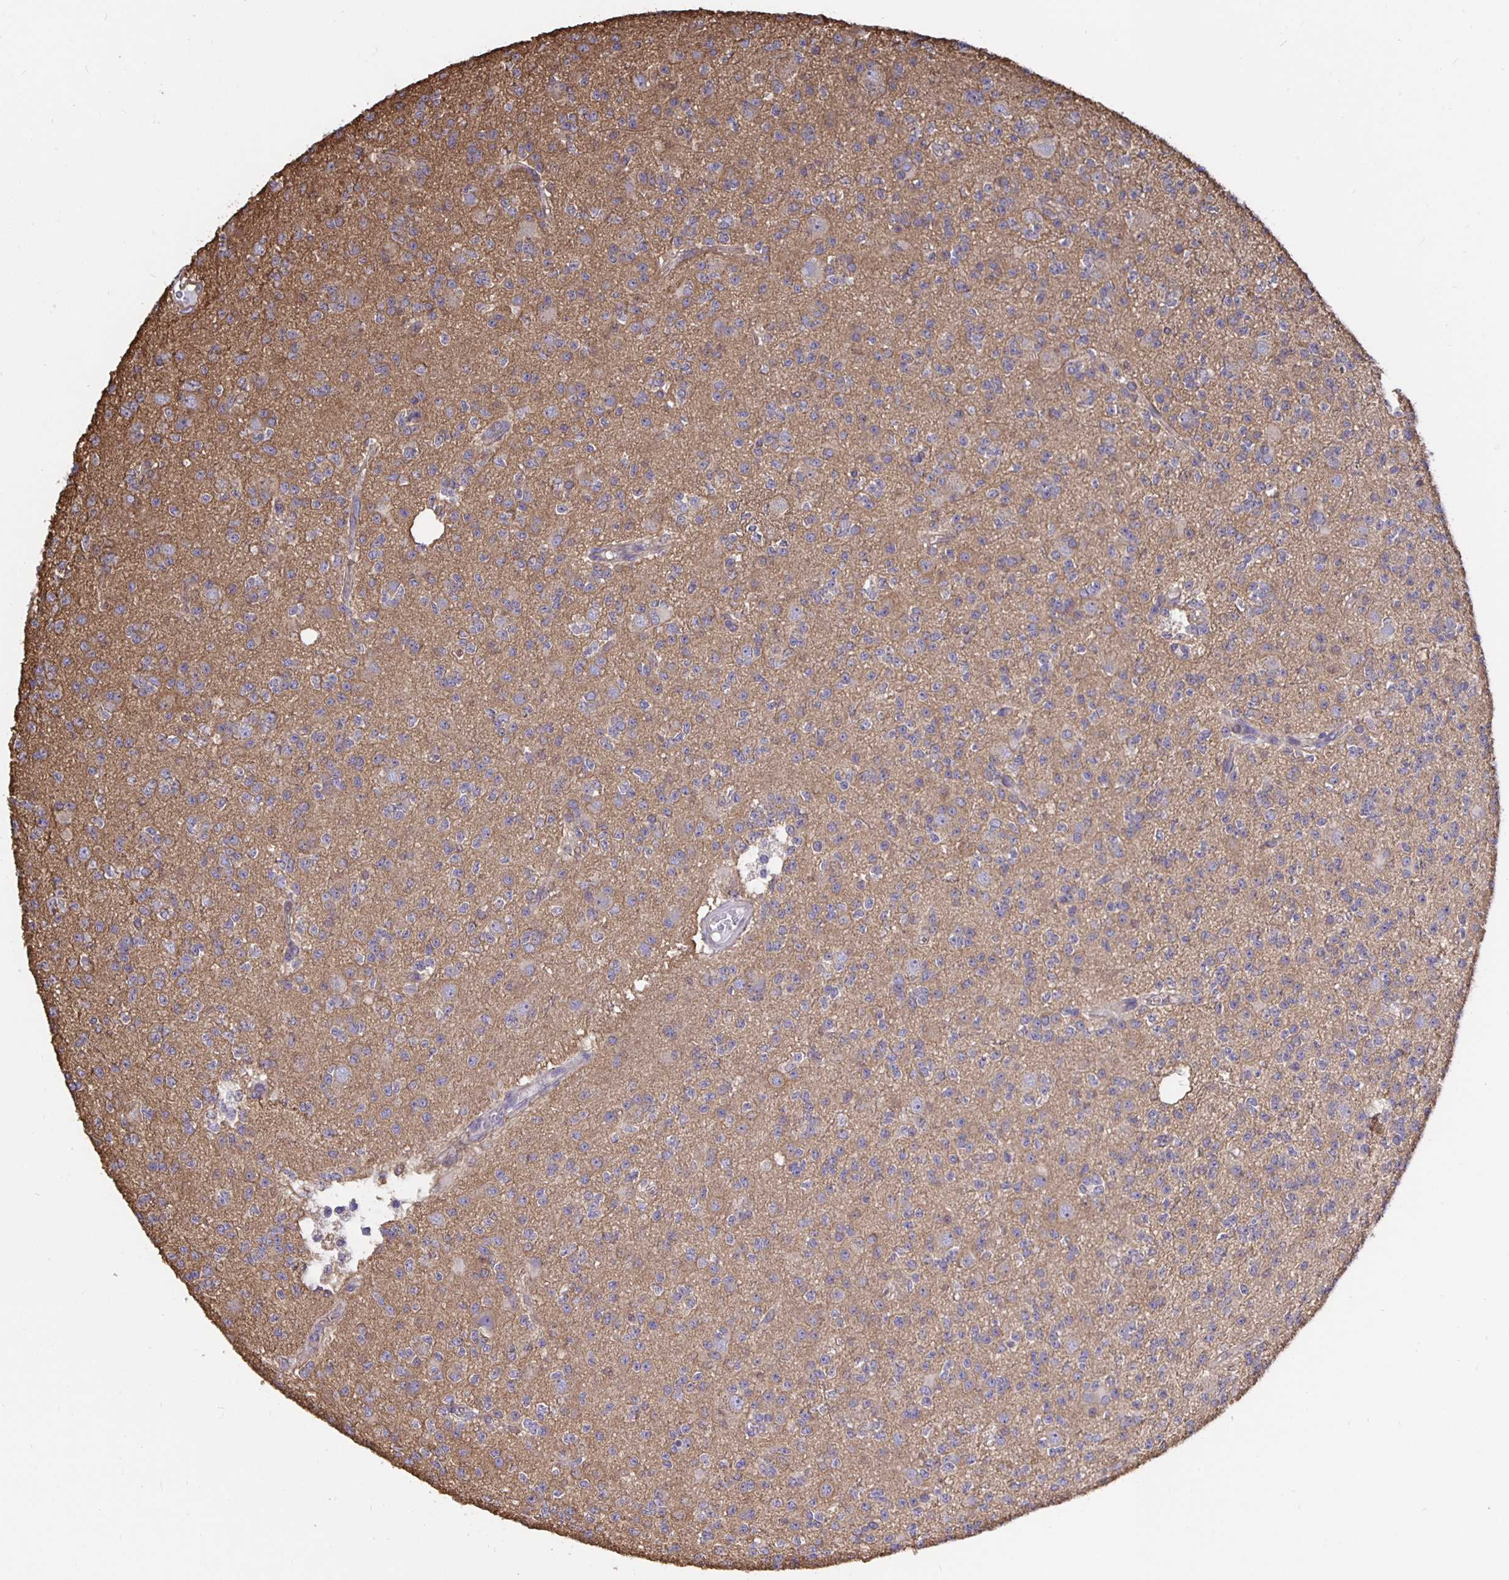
{"staining": {"intensity": "weak", "quantity": "25%-75%", "location": "cytoplasmic/membranous"}, "tissue": "glioma", "cell_type": "Tumor cells", "image_type": "cancer", "snomed": [{"axis": "morphology", "description": "Glioma, malignant, High grade"}, {"axis": "topography", "description": "Brain"}], "caption": "Immunohistochemistry (DAB) staining of glioma exhibits weak cytoplasmic/membranous protein staining in approximately 25%-75% of tumor cells.", "gene": "ARHGEF39", "patient": {"sex": "male", "age": 36}}